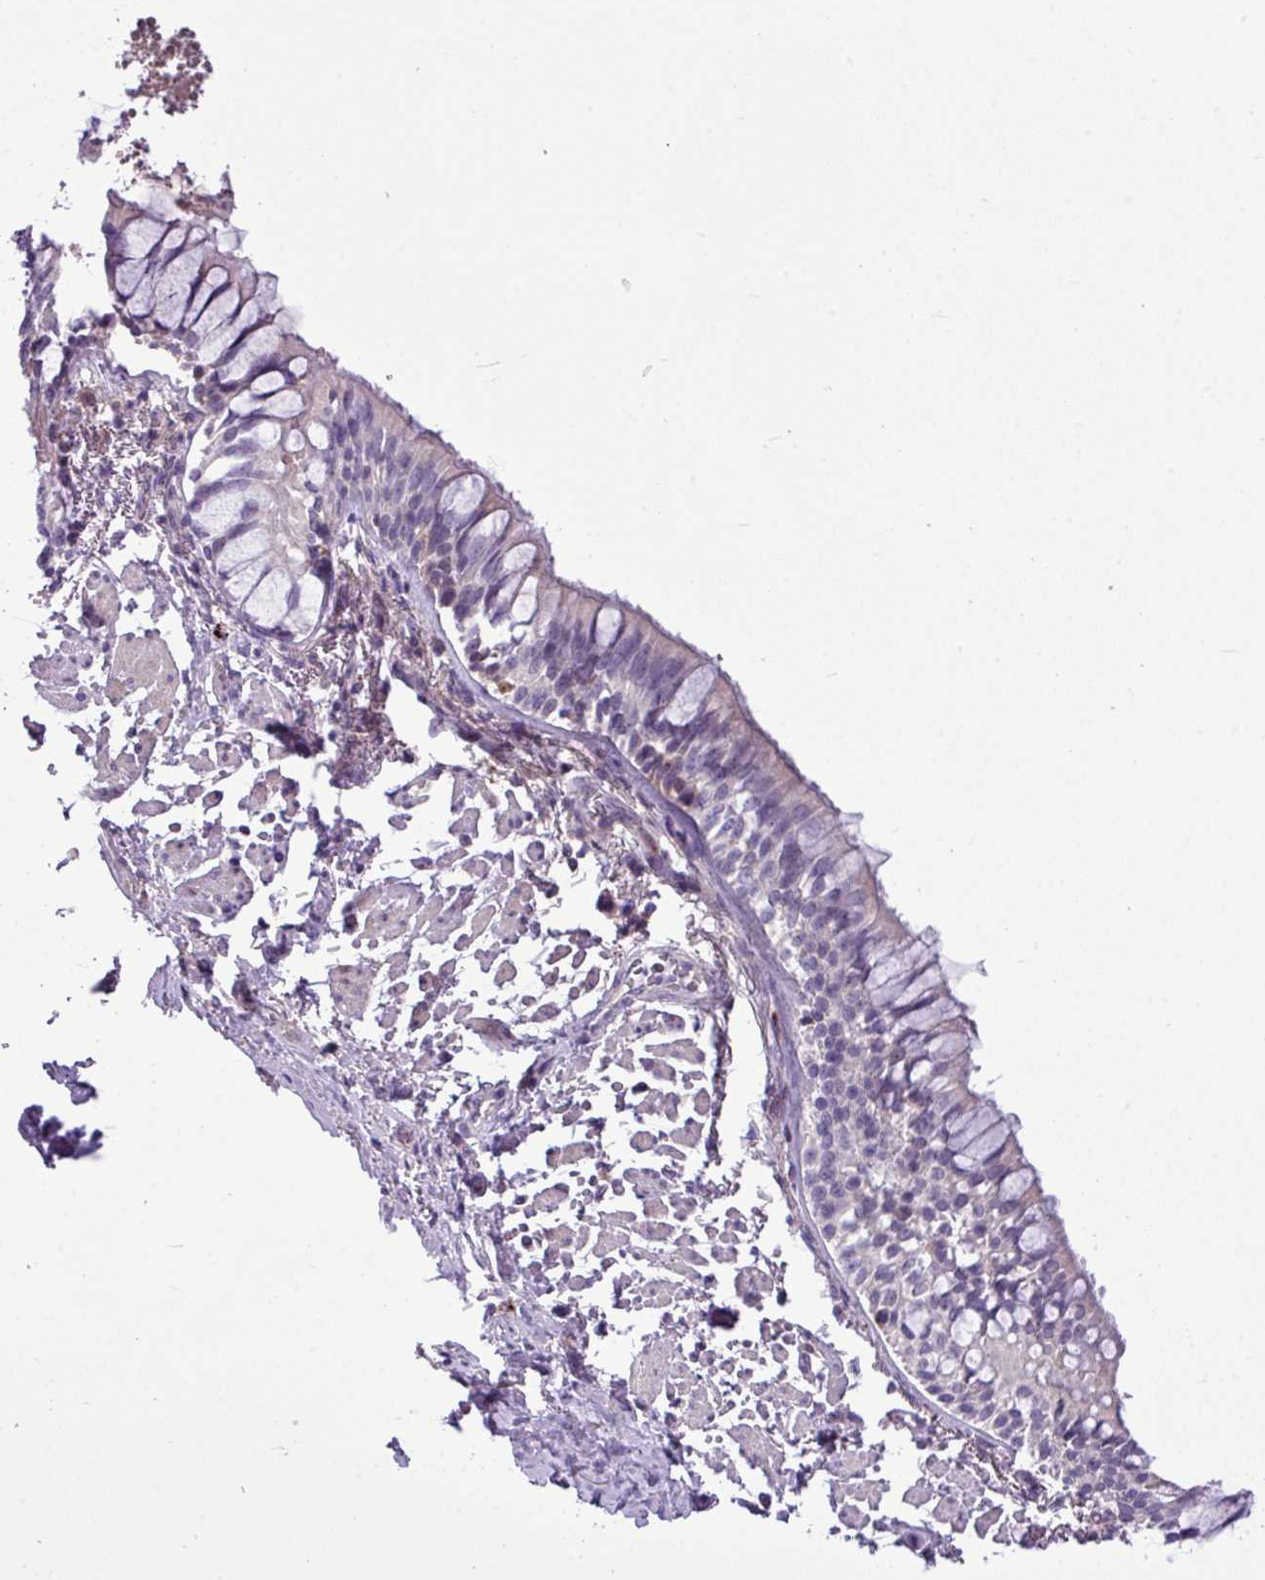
{"staining": {"intensity": "negative", "quantity": "none", "location": "none"}, "tissue": "bronchus", "cell_type": "Respiratory epithelial cells", "image_type": "normal", "snomed": [{"axis": "morphology", "description": "Normal tissue, NOS"}, {"axis": "topography", "description": "Bronchus"}], "caption": "Protein analysis of benign bronchus displays no significant positivity in respiratory epithelial cells. The staining is performed using DAB brown chromogen with nuclei counter-stained in using hematoxylin.", "gene": "IL17A", "patient": {"sex": "male", "age": 70}}